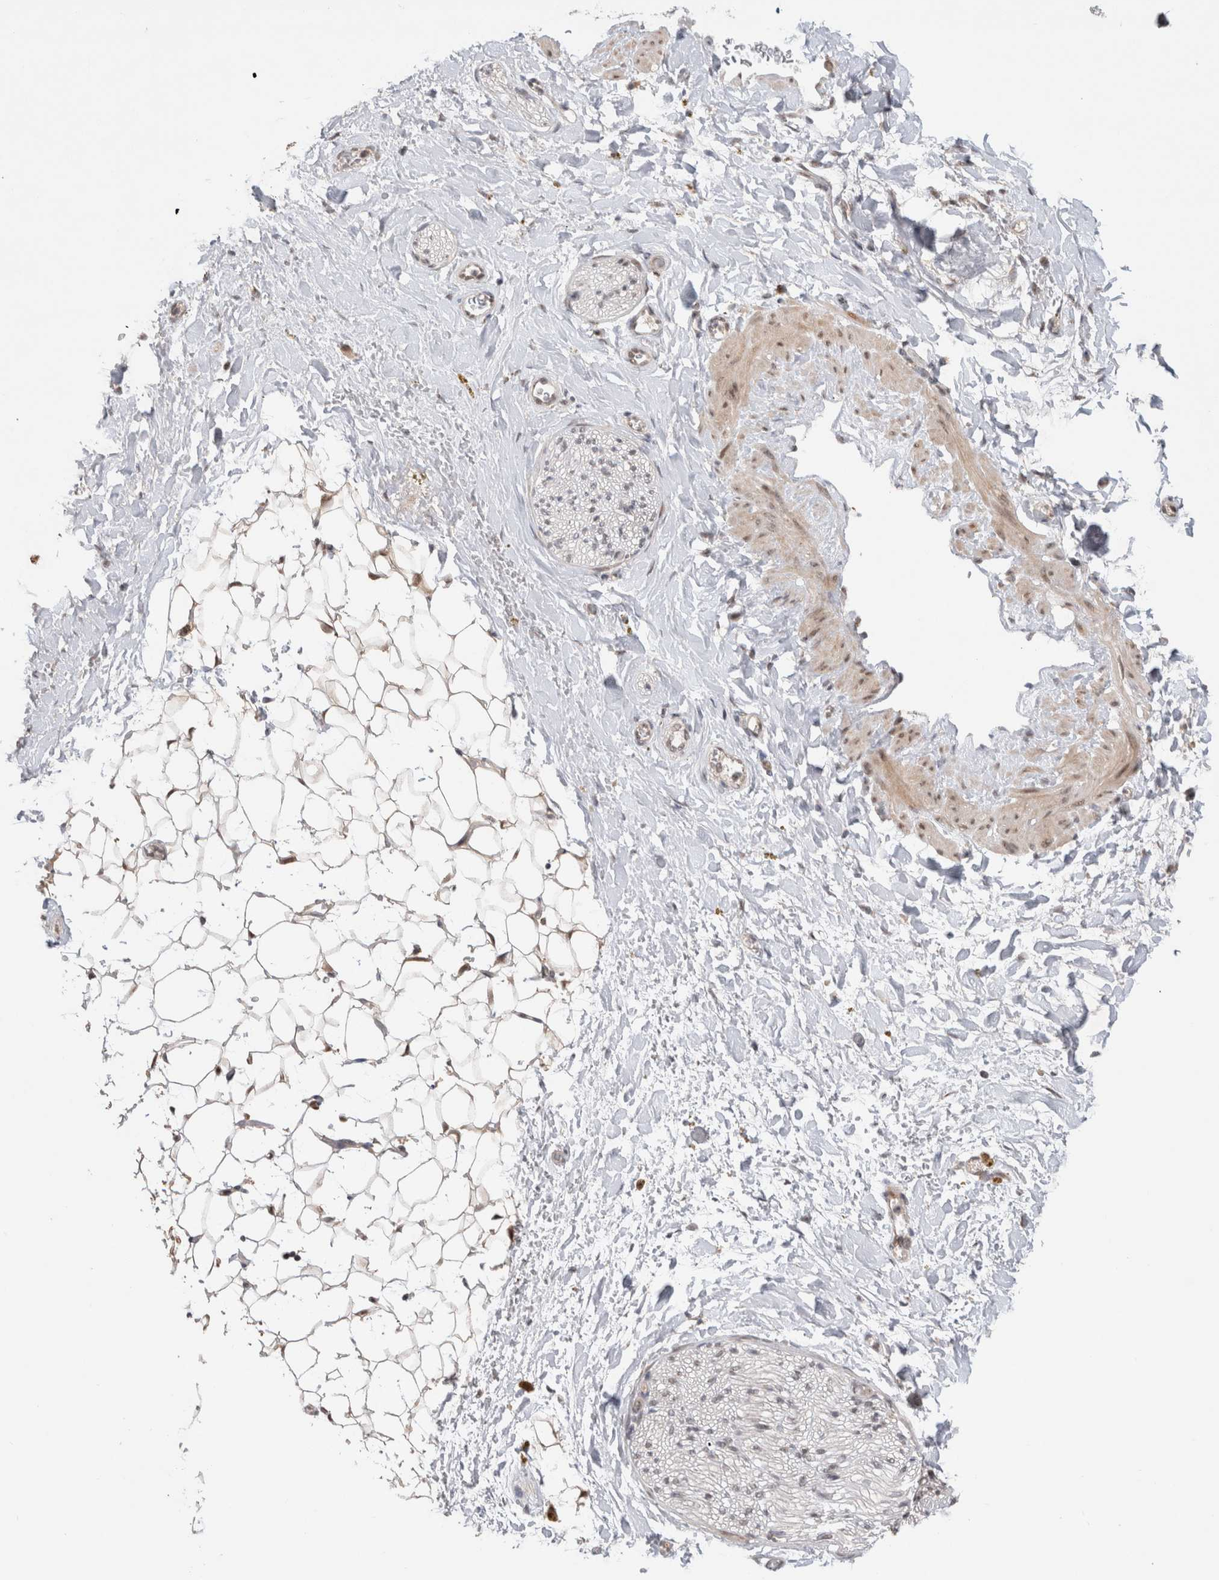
{"staining": {"intensity": "moderate", "quantity": ">75%", "location": "cytoplasmic/membranous"}, "tissue": "adipose tissue", "cell_type": "Adipocytes", "image_type": "normal", "snomed": [{"axis": "morphology", "description": "Normal tissue, NOS"}, {"axis": "topography", "description": "Kidney"}, {"axis": "topography", "description": "Peripheral nerve tissue"}], "caption": "Approximately >75% of adipocytes in unremarkable adipose tissue reveal moderate cytoplasmic/membranous protein expression as visualized by brown immunohistochemical staining.", "gene": "SLC29A1", "patient": {"sex": "male", "age": 7}}